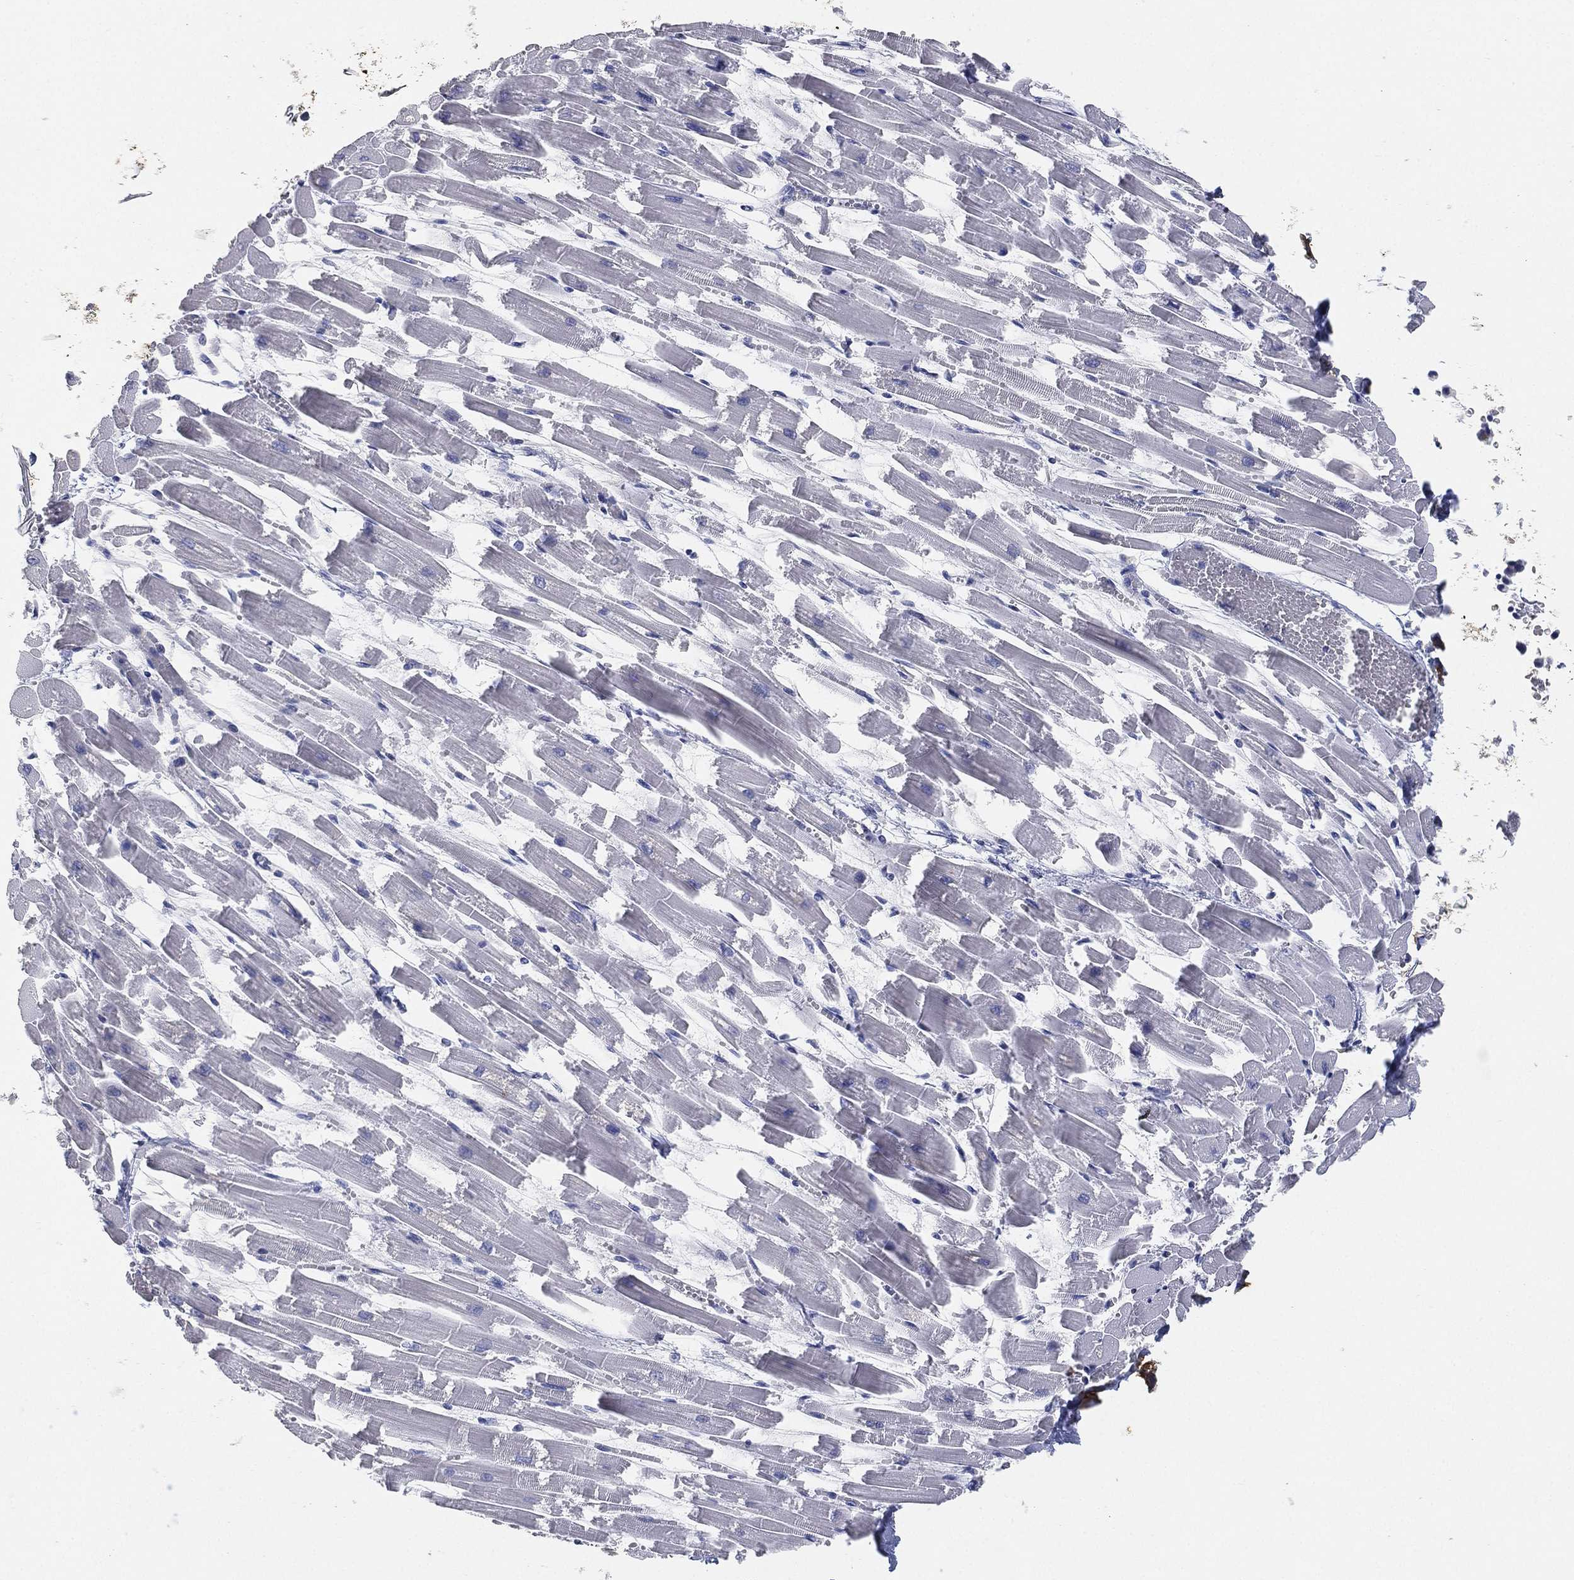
{"staining": {"intensity": "negative", "quantity": "none", "location": "none"}, "tissue": "heart muscle", "cell_type": "Cardiomyocytes", "image_type": "normal", "snomed": [{"axis": "morphology", "description": "Normal tissue, NOS"}, {"axis": "topography", "description": "Heart"}], "caption": "Immunohistochemistry image of benign heart muscle stained for a protein (brown), which demonstrates no expression in cardiomyocytes.", "gene": "FAM187B", "patient": {"sex": "female", "age": 52}}